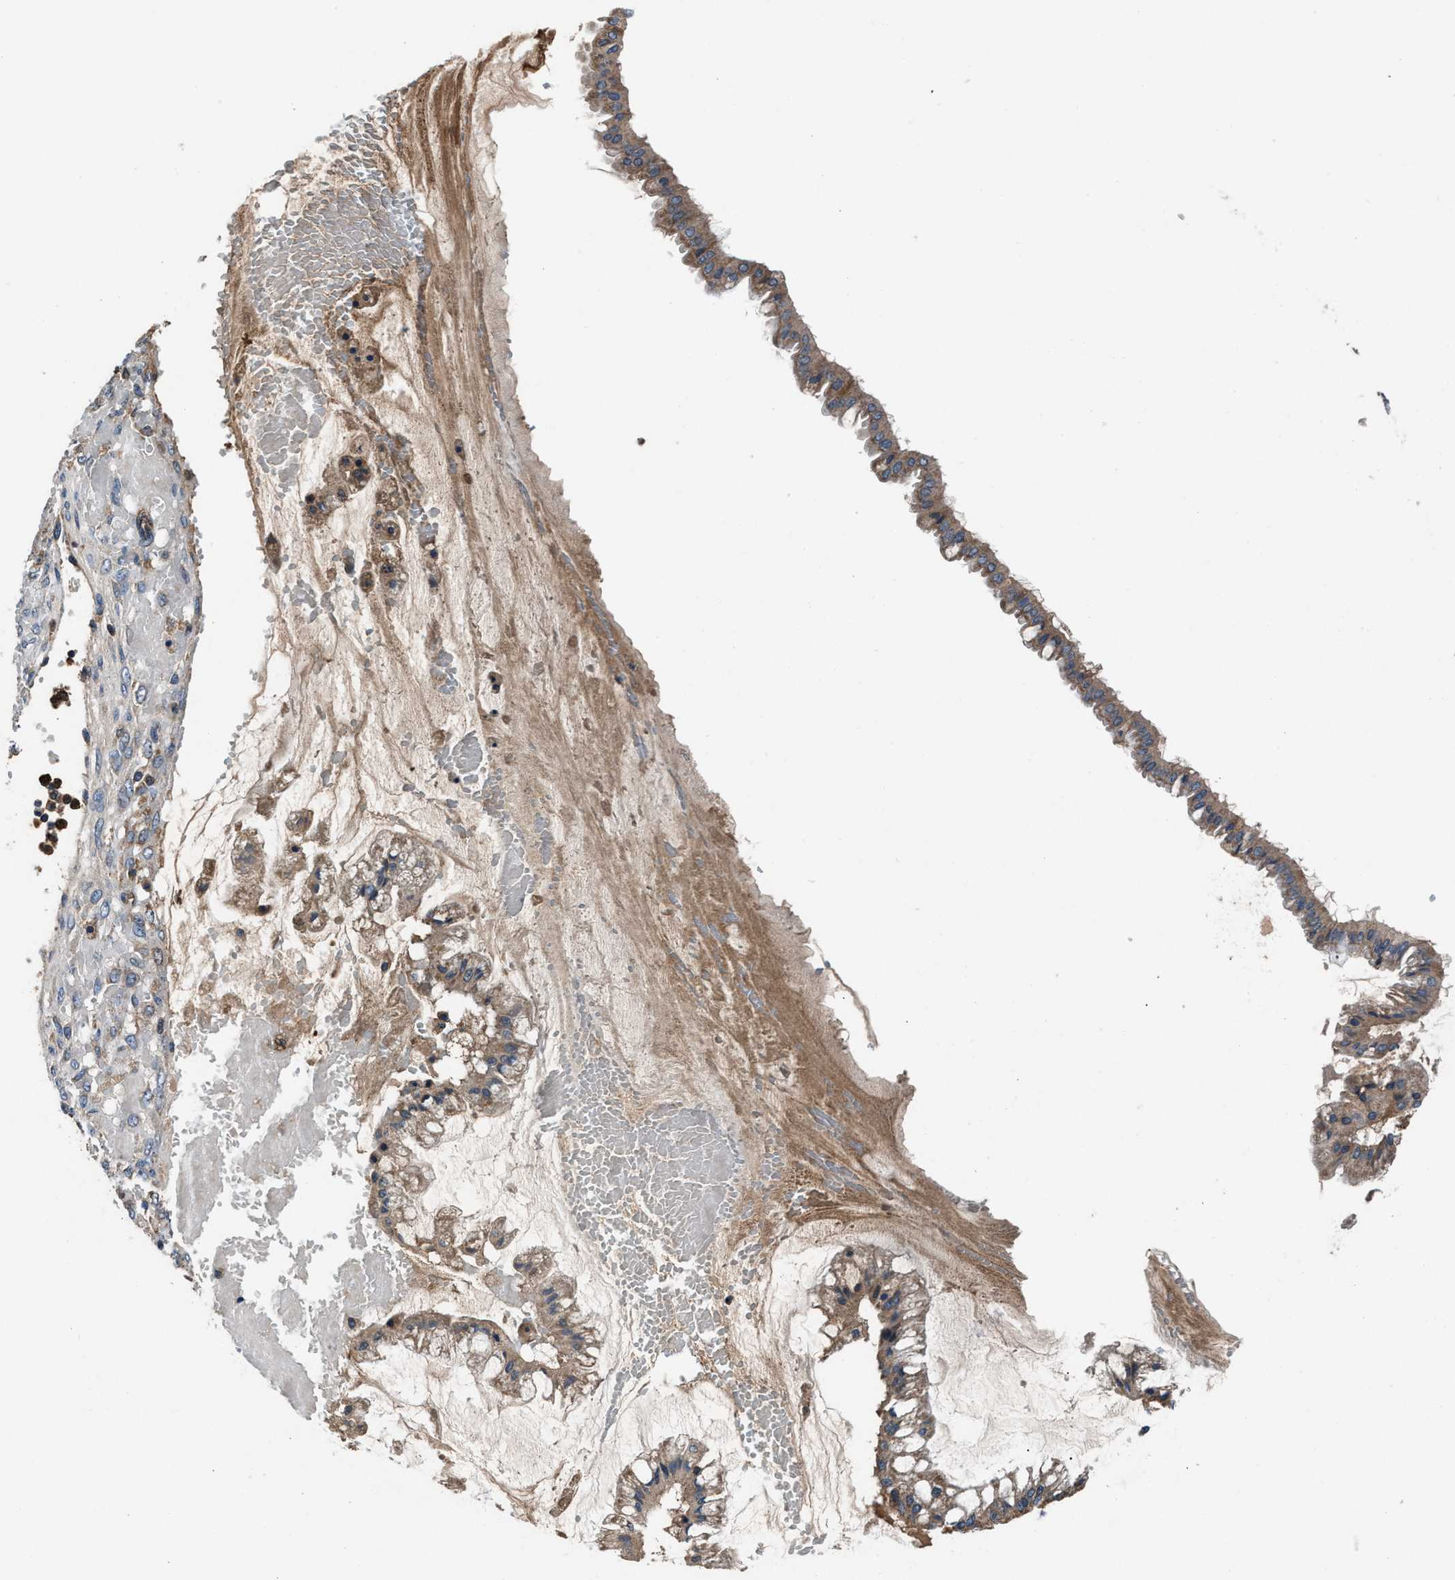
{"staining": {"intensity": "moderate", "quantity": ">75%", "location": "cytoplasmic/membranous"}, "tissue": "ovarian cancer", "cell_type": "Tumor cells", "image_type": "cancer", "snomed": [{"axis": "morphology", "description": "Cystadenocarcinoma, mucinous, NOS"}, {"axis": "topography", "description": "Ovary"}], "caption": "Approximately >75% of tumor cells in human ovarian mucinous cystadenocarcinoma show moderate cytoplasmic/membranous protein expression as visualized by brown immunohistochemical staining.", "gene": "FAM221A", "patient": {"sex": "female", "age": 73}}